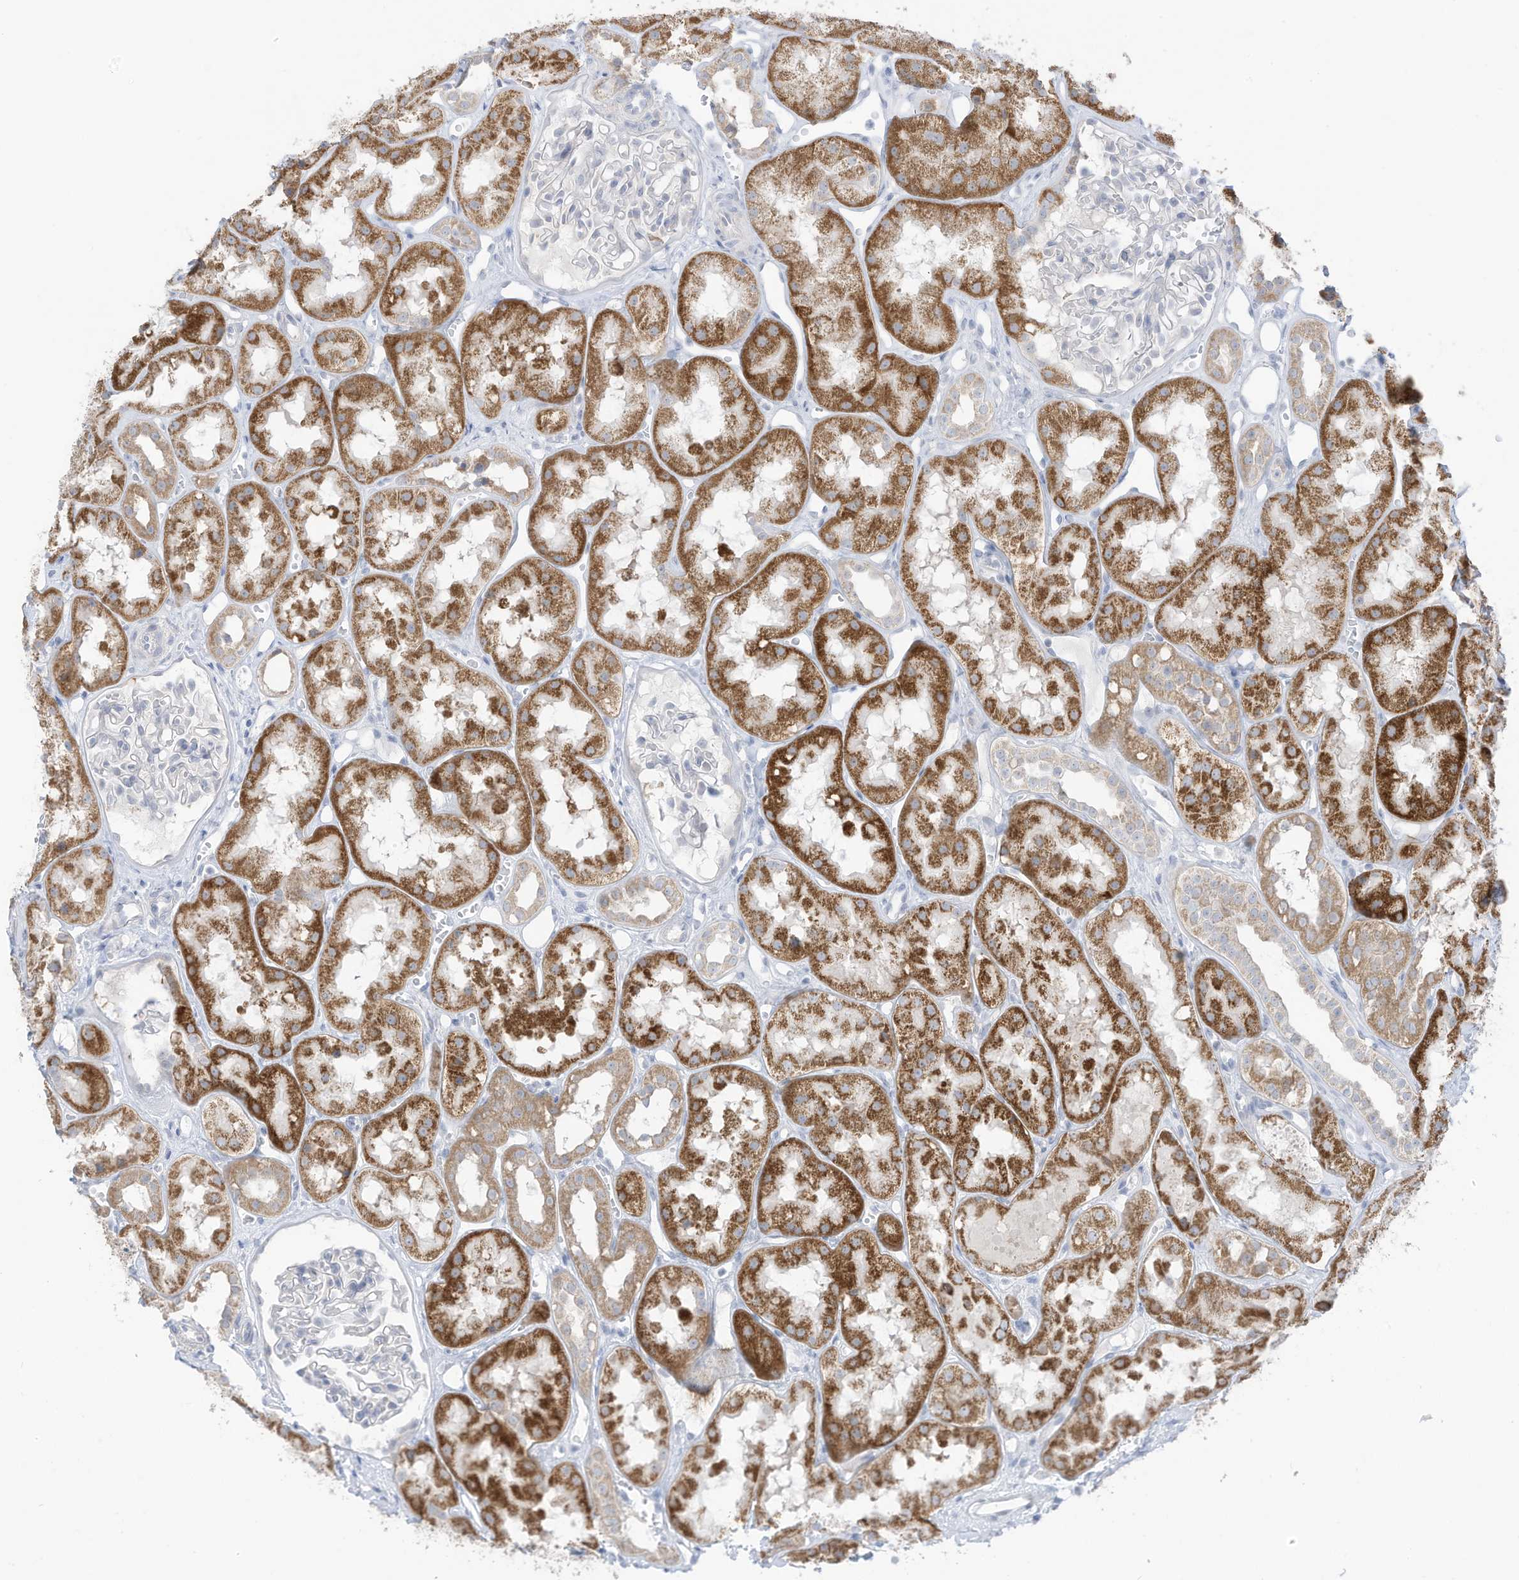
{"staining": {"intensity": "negative", "quantity": "none", "location": "none"}, "tissue": "kidney", "cell_type": "Cells in glomeruli", "image_type": "normal", "snomed": [{"axis": "morphology", "description": "Normal tissue, NOS"}, {"axis": "topography", "description": "Kidney"}], "caption": "The histopathology image shows no staining of cells in glomeruli in normal kidney.", "gene": "OGT", "patient": {"sex": "male", "age": 16}}